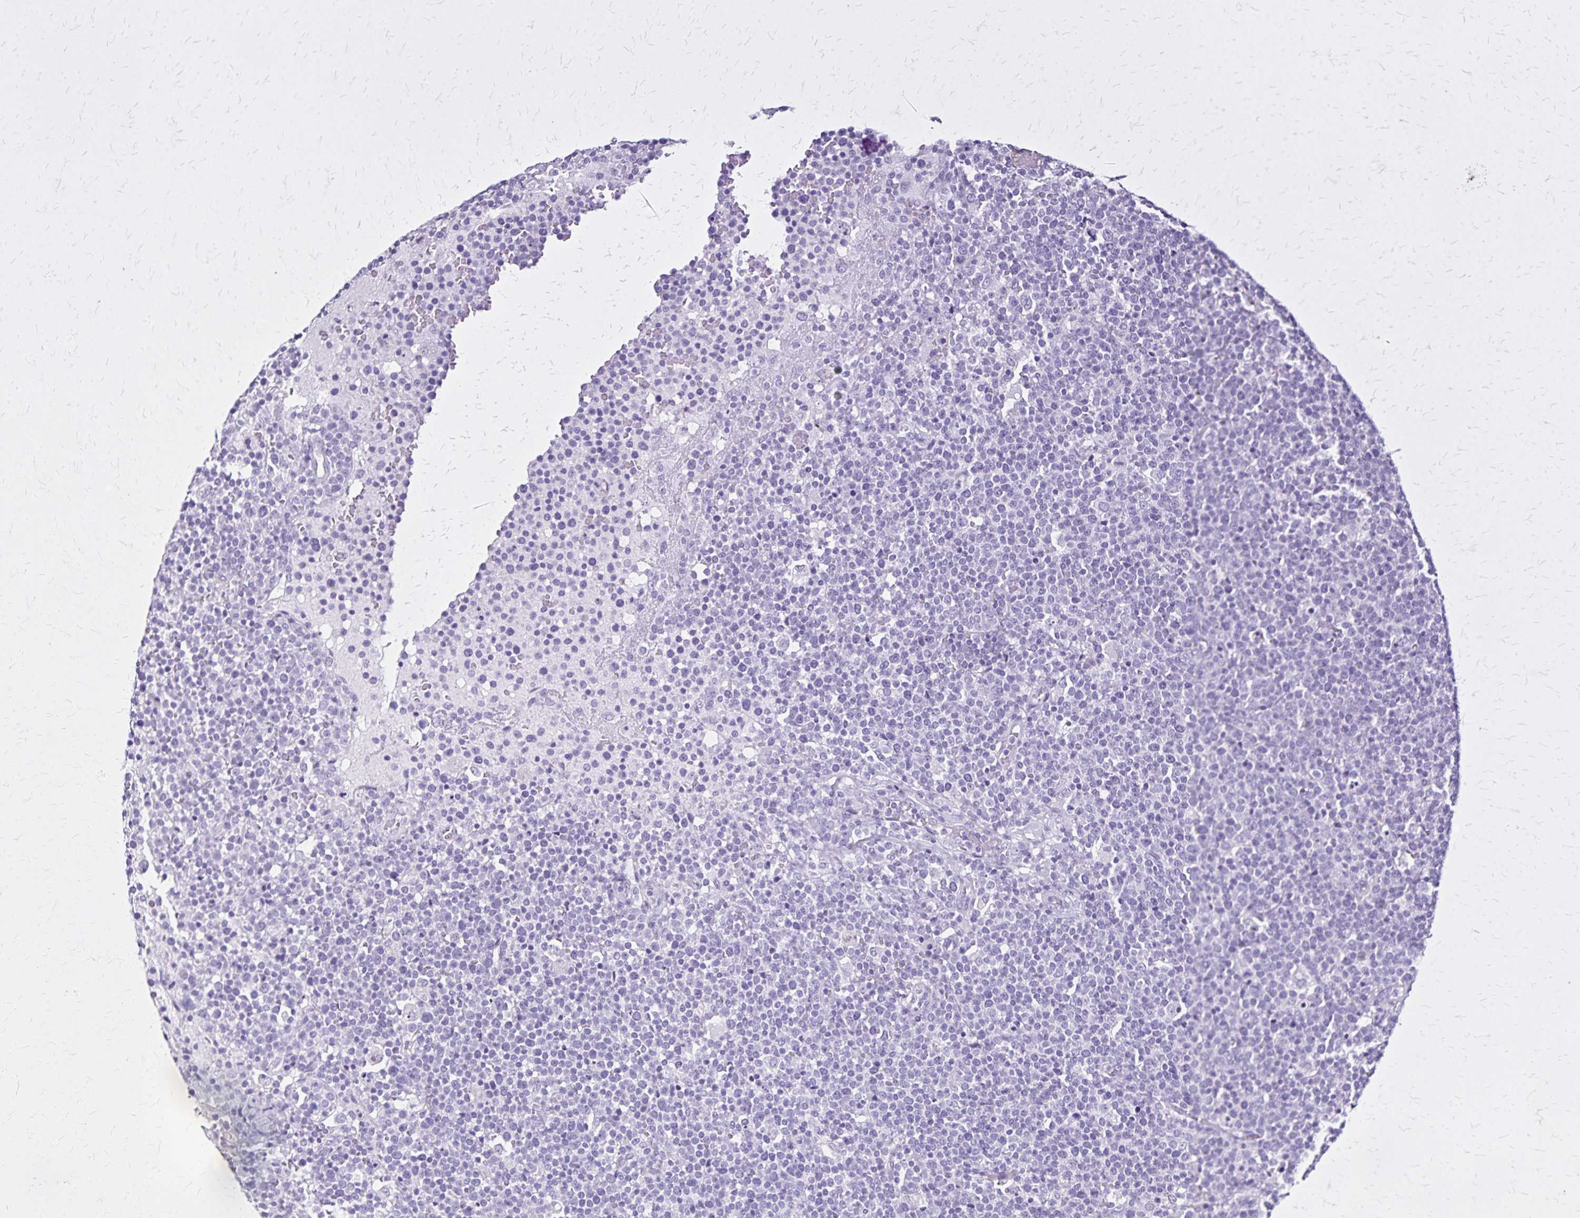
{"staining": {"intensity": "negative", "quantity": "none", "location": "none"}, "tissue": "lymphoma", "cell_type": "Tumor cells", "image_type": "cancer", "snomed": [{"axis": "morphology", "description": "Malignant lymphoma, non-Hodgkin's type, High grade"}, {"axis": "topography", "description": "Lymph node"}], "caption": "A photomicrograph of lymphoma stained for a protein reveals no brown staining in tumor cells.", "gene": "KRT2", "patient": {"sex": "male", "age": 61}}